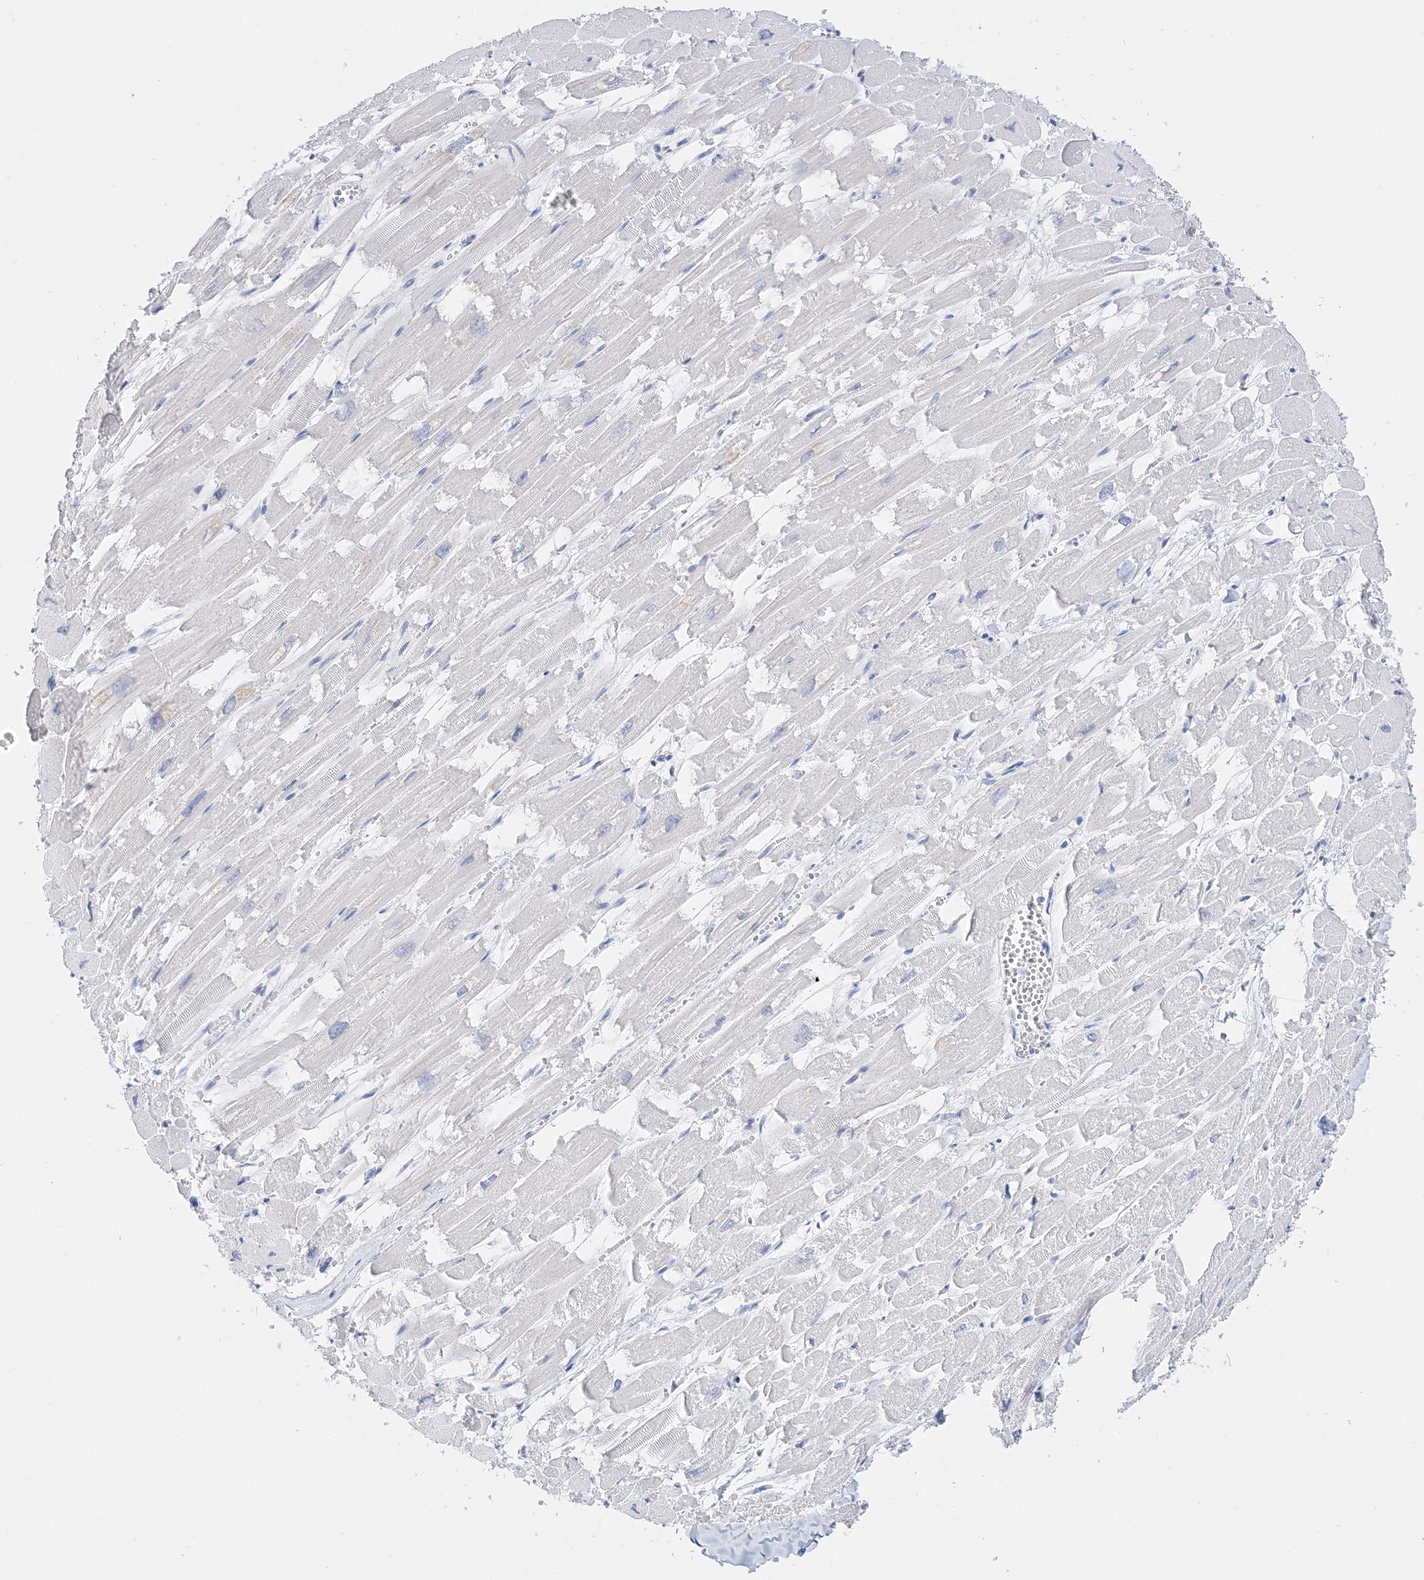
{"staining": {"intensity": "negative", "quantity": "none", "location": "none"}, "tissue": "heart muscle", "cell_type": "Cardiomyocytes", "image_type": "normal", "snomed": [{"axis": "morphology", "description": "Normal tissue, NOS"}, {"axis": "topography", "description": "Heart"}], "caption": "Heart muscle stained for a protein using IHC displays no staining cardiomyocytes.", "gene": "TSPYL6", "patient": {"sex": "male", "age": 54}}